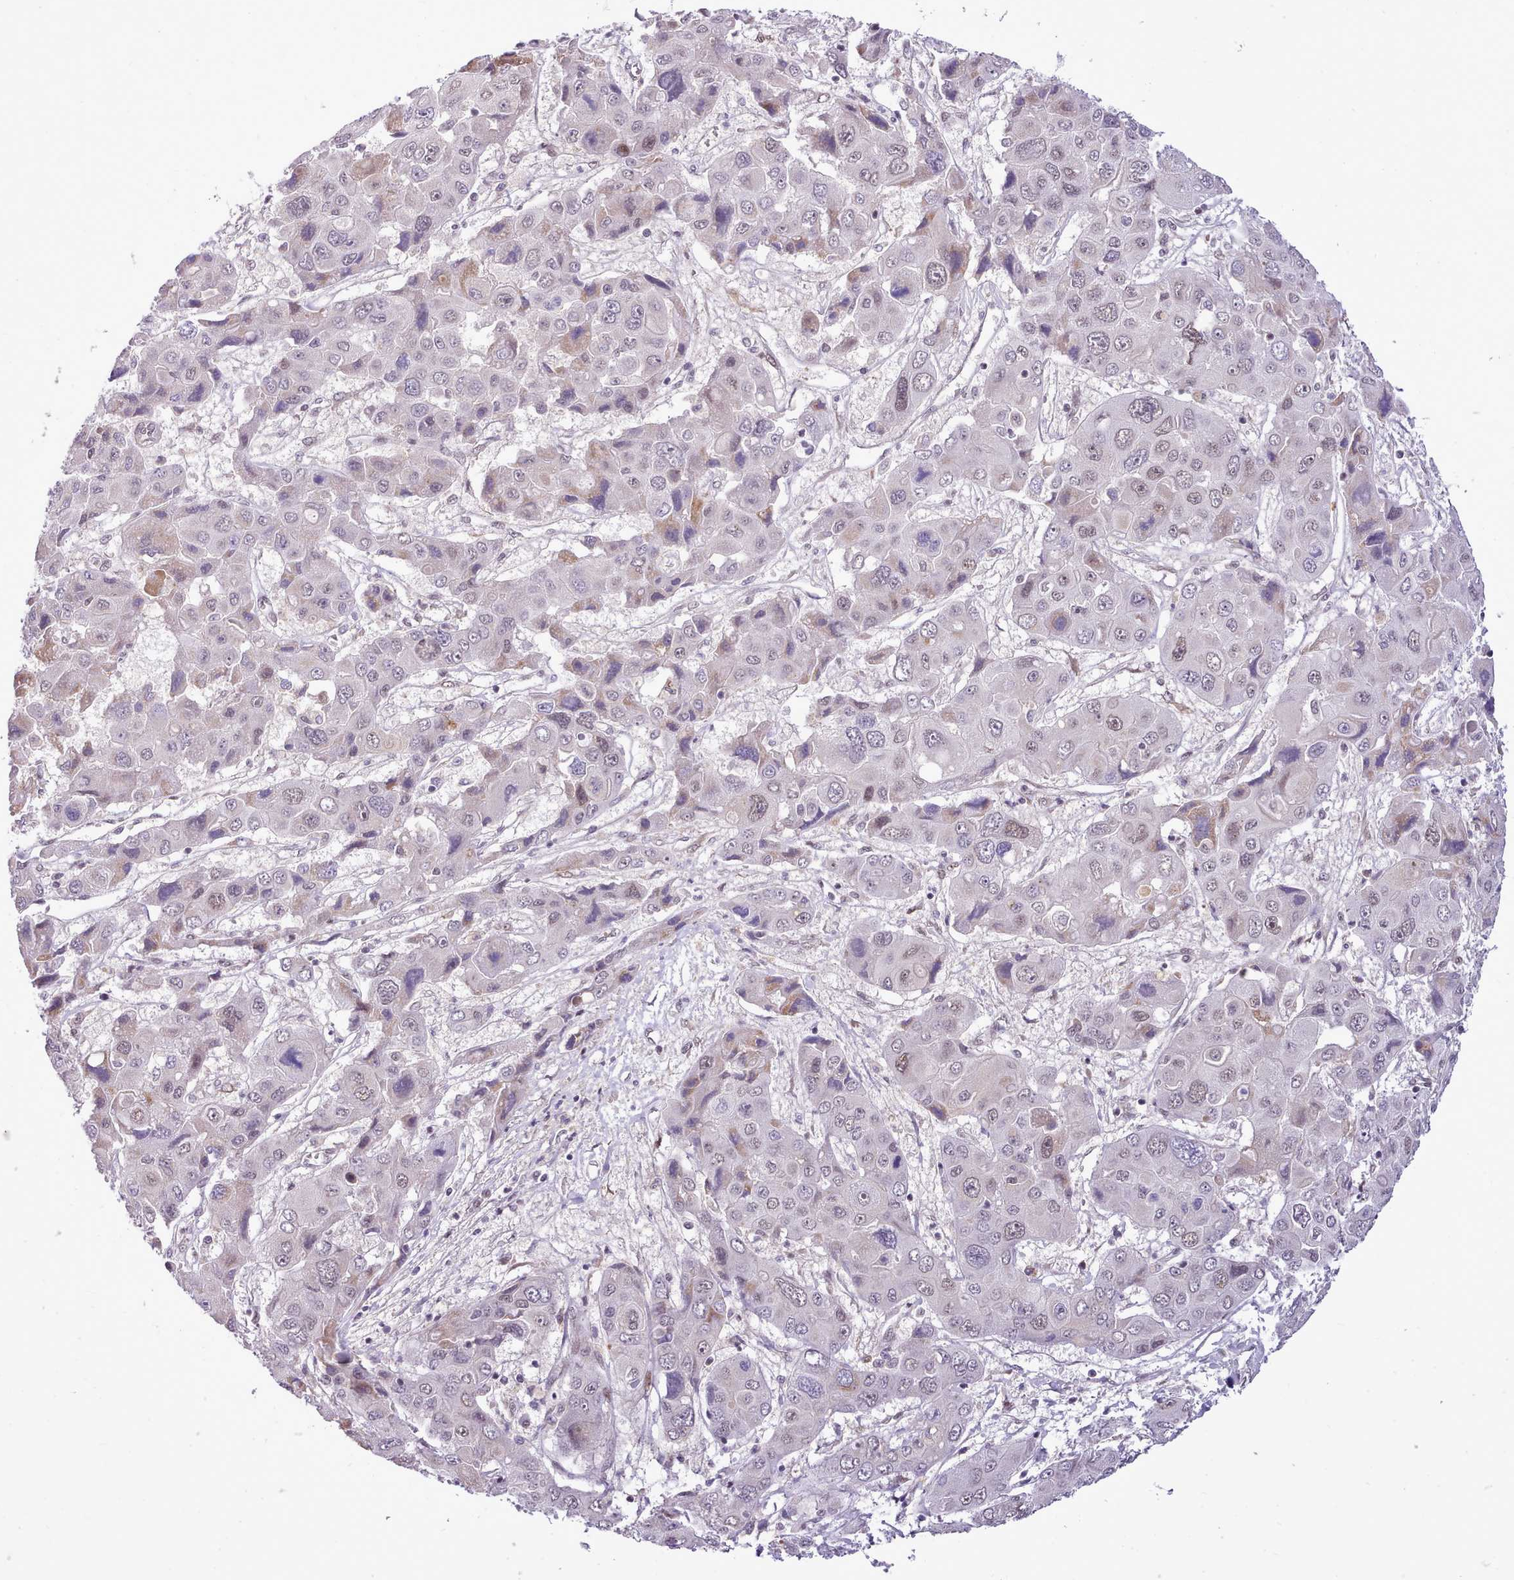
{"staining": {"intensity": "weak", "quantity": "<25%", "location": "cytoplasmic/membranous,nuclear"}, "tissue": "liver cancer", "cell_type": "Tumor cells", "image_type": "cancer", "snomed": [{"axis": "morphology", "description": "Cholangiocarcinoma"}, {"axis": "topography", "description": "Liver"}], "caption": "Histopathology image shows no significant protein staining in tumor cells of cholangiocarcinoma (liver).", "gene": "HOXB7", "patient": {"sex": "male", "age": 67}}